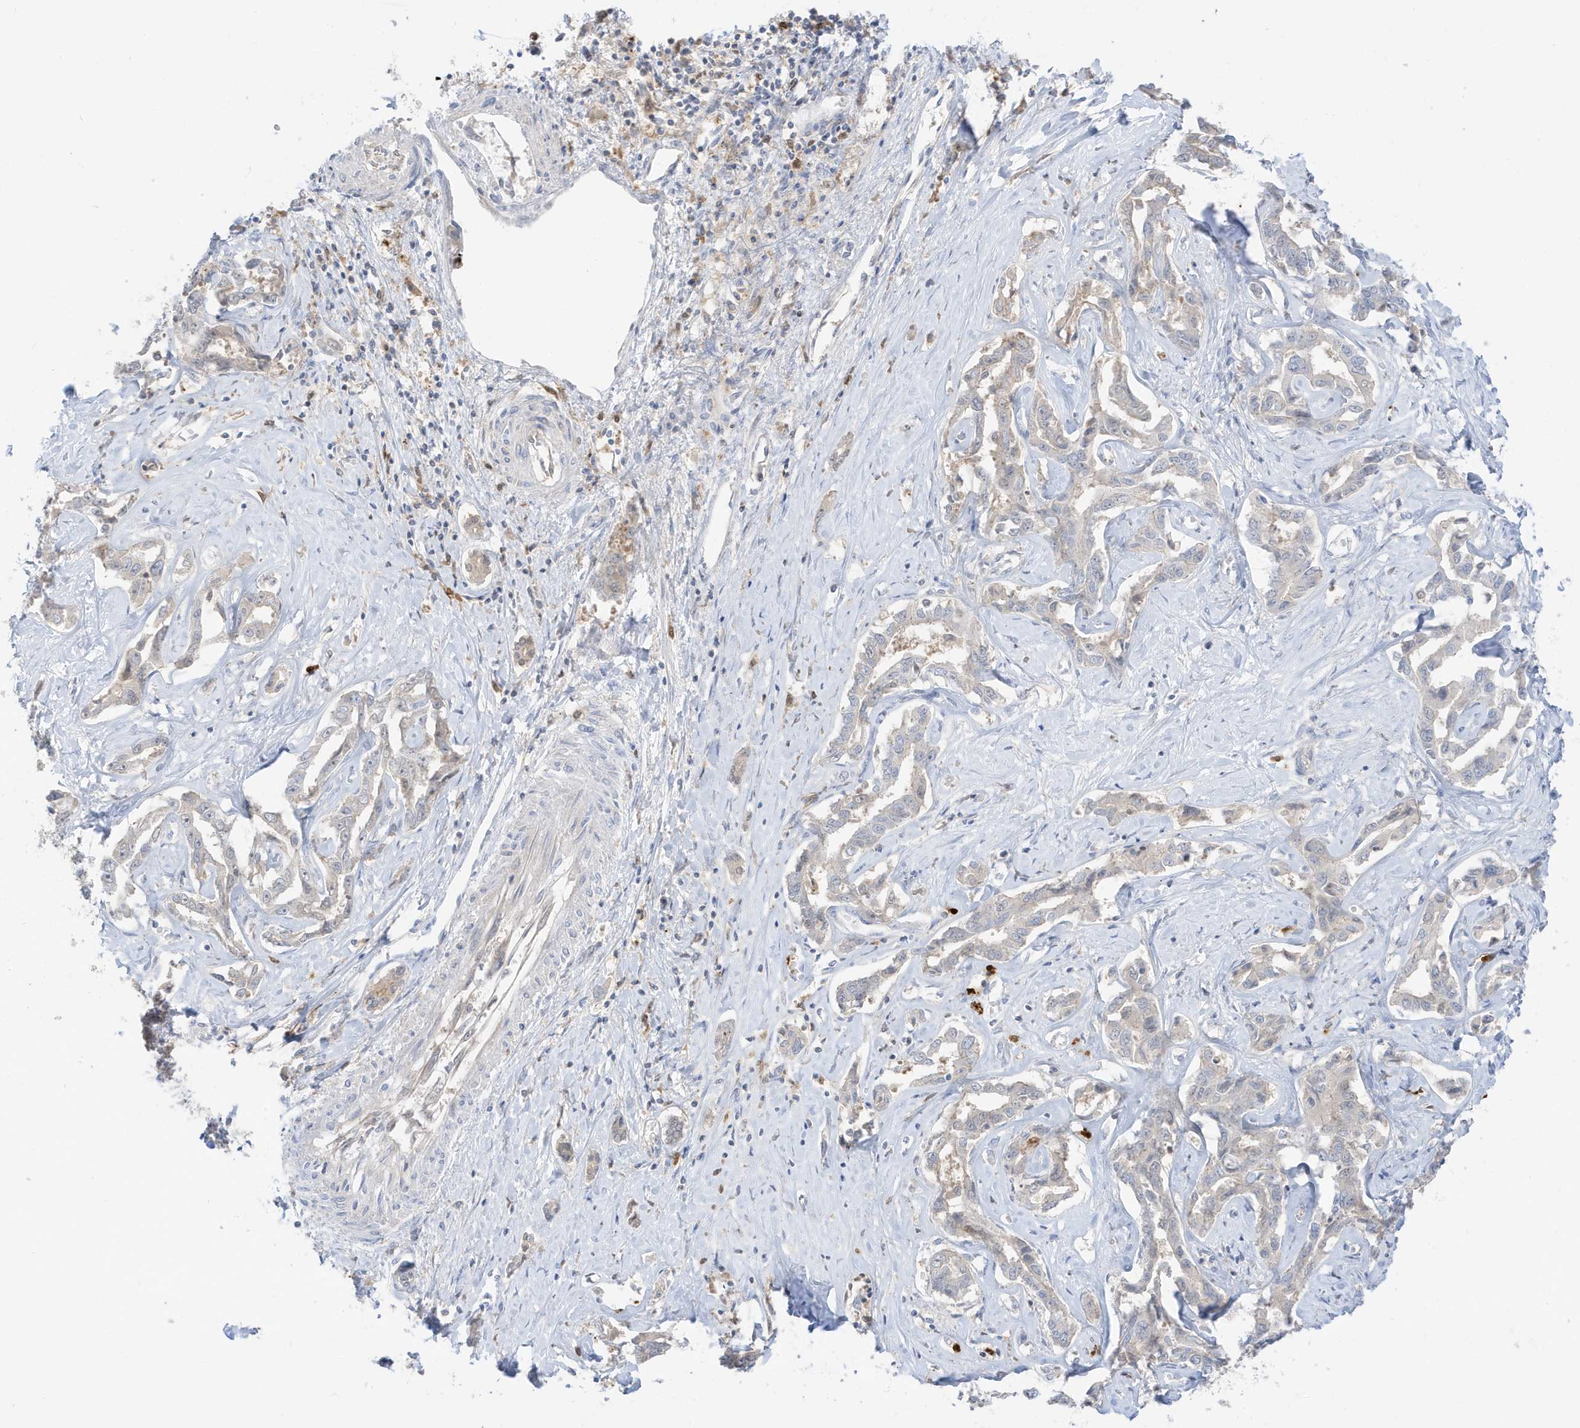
{"staining": {"intensity": "negative", "quantity": "none", "location": "none"}, "tissue": "liver cancer", "cell_type": "Tumor cells", "image_type": "cancer", "snomed": [{"axis": "morphology", "description": "Cholangiocarcinoma"}, {"axis": "topography", "description": "Liver"}], "caption": "Immunohistochemistry of human liver cholangiocarcinoma displays no positivity in tumor cells.", "gene": "GCA", "patient": {"sex": "male", "age": 59}}